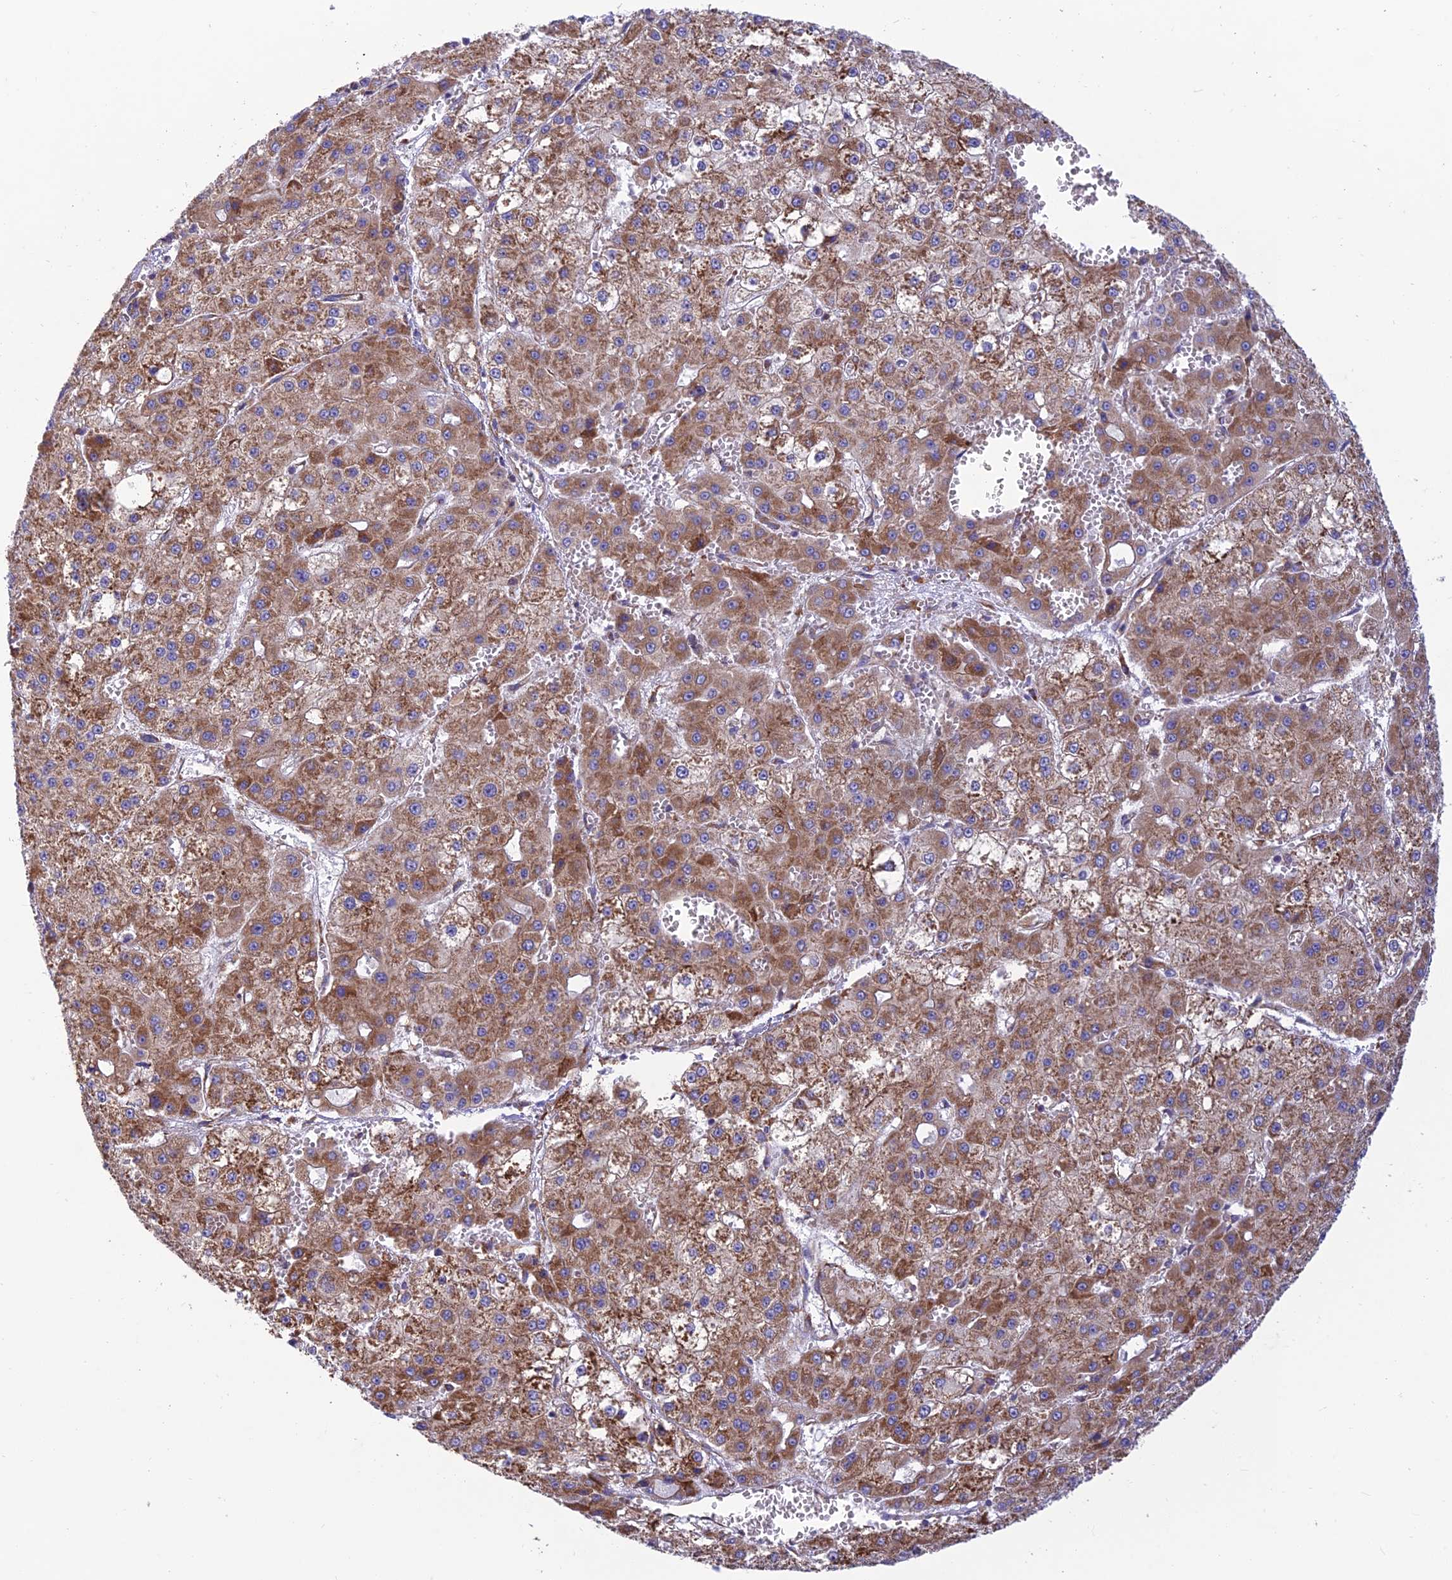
{"staining": {"intensity": "moderate", "quantity": ">75%", "location": "cytoplasmic/membranous"}, "tissue": "liver cancer", "cell_type": "Tumor cells", "image_type": "cancer", "snomed": [{"axis": "morphology", "description": "Carcinoma, Hepatocellular, NOS"}, {"axis": "topography", "description": "Liver"}], "caption": "Brown immunohistochemical staining in human liver cancer reveals moderate cytoplasmic/membranous positivity in approximately >75% of tumor cells.", "gene": "RPL17-C18orf32", "patient": {"sex": "male", "age": 47}}